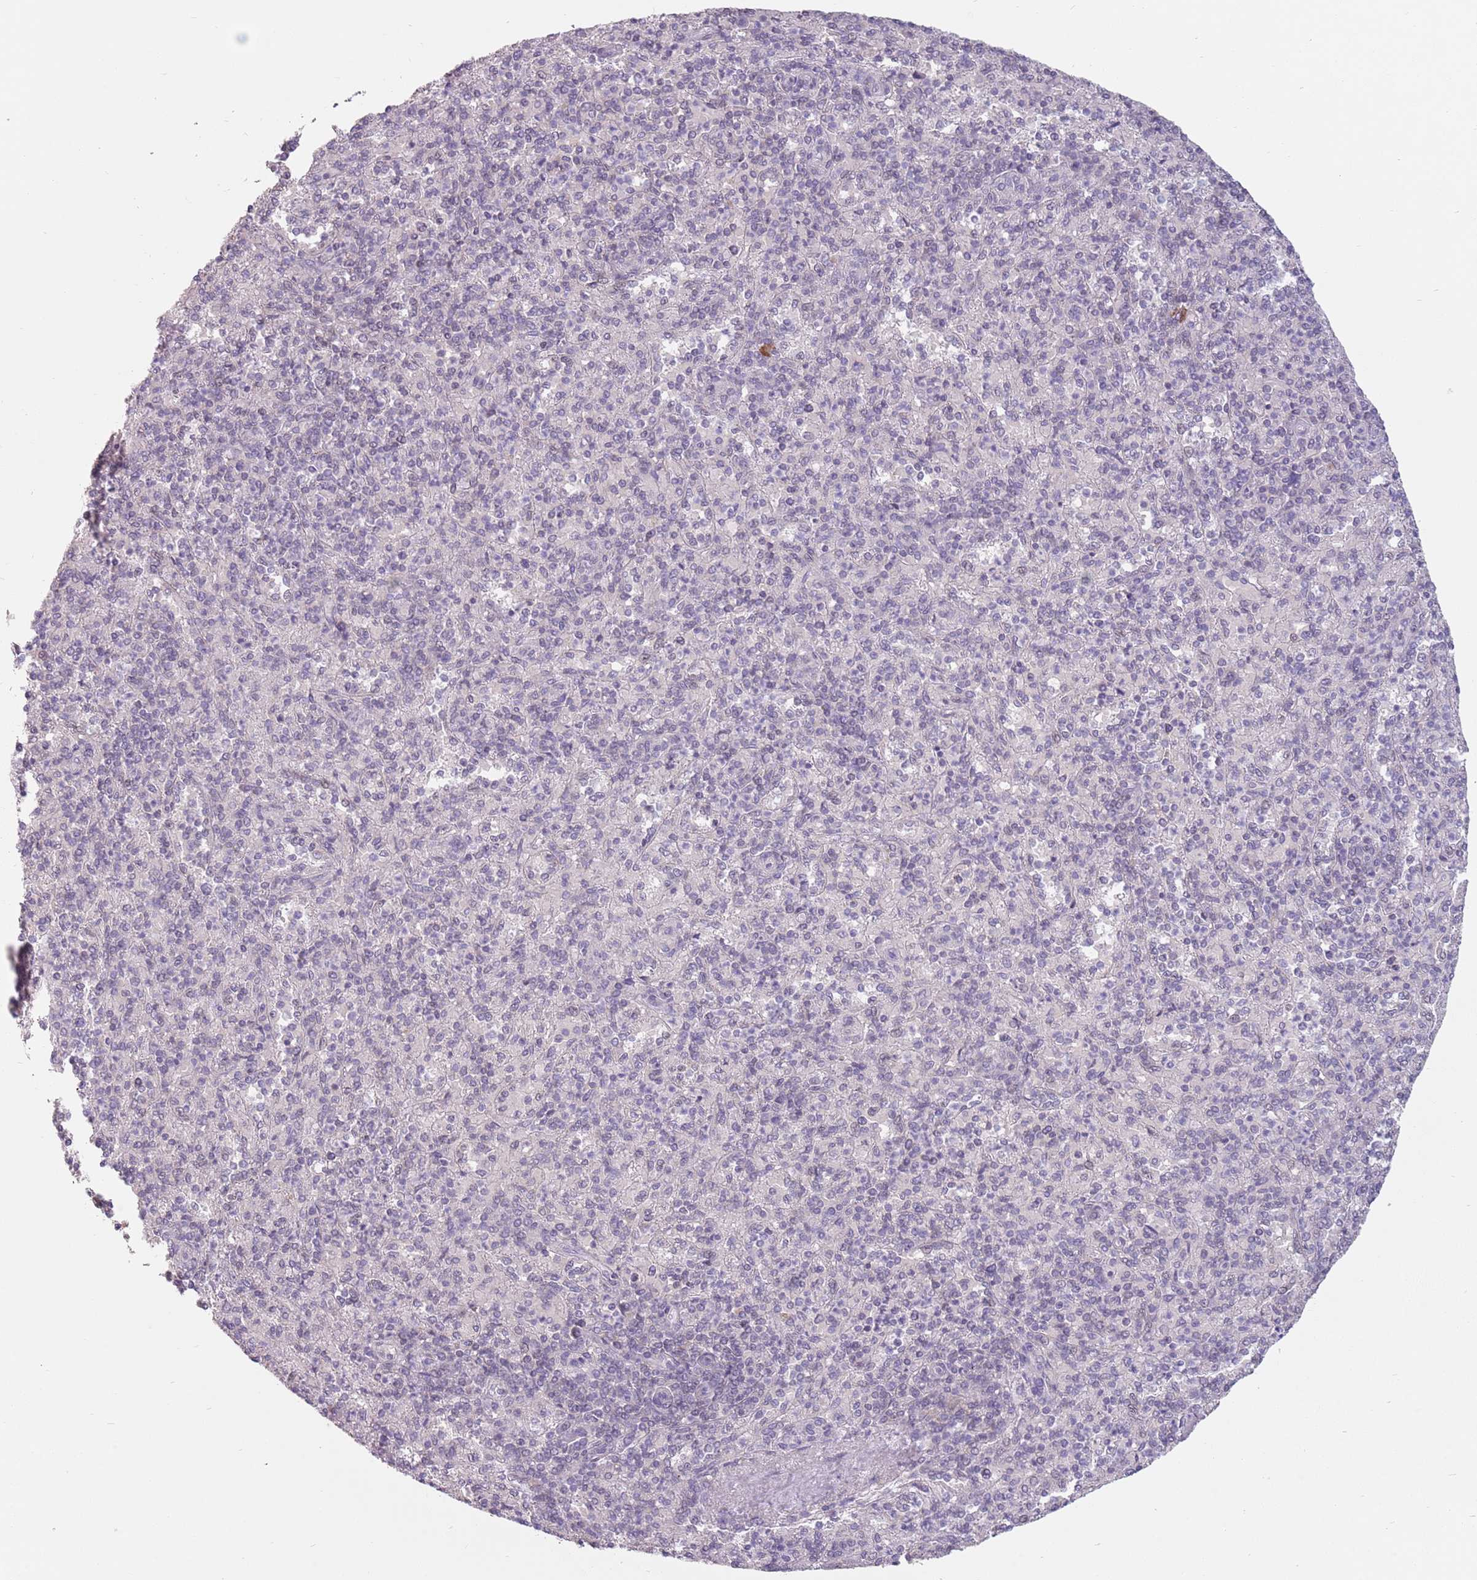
{"staining": {"intensity": "weak", "quantity": "<25%", "location": "nuclear"}, "tissue": "spleen", "cell_type": "Cells in red pulp", "image_type": "normal", "snomed": [{"axis": "morphology", "description": "Normal tissue, NOS"}, {"axis": "topography", "description": "Spleen"}], "caption": "Human spleen stained for a protein using immunohistochemistry (IHC) displays no expression in cells in red pulp.", "gene": "ZNF574", "patient": {"sex": "male", "age": 82}}